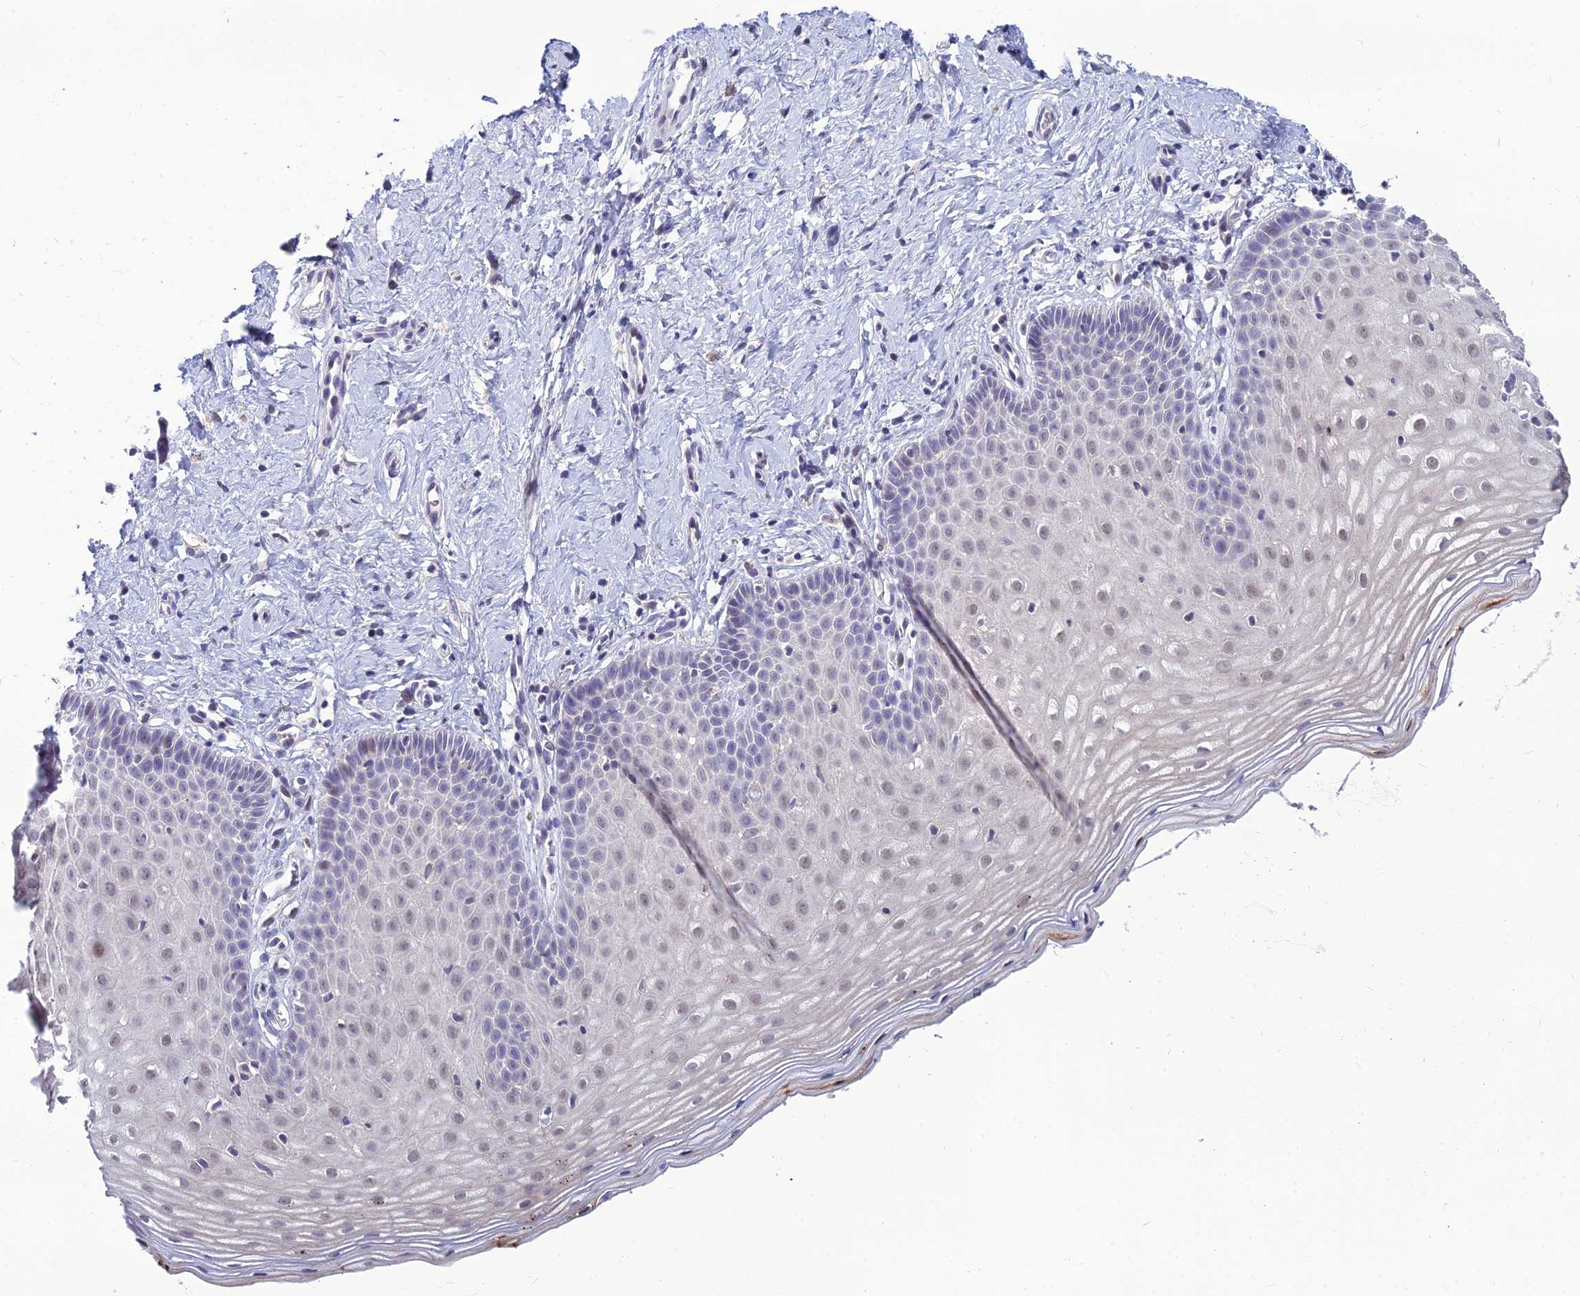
{"staining": {"intensity": "weak", "quantity": "25%-75%", "location": "nuclear"}, "tissue": "cervix", "cell_type": "Squamous epithelial cells", "image_type": "normal", "snomed": [{"axis": "morphology", "description": "Normal tissue, NOS"}, {"axis": "topography", "description": "Cervix"}], "caption": "Immunohistochemistry micrograph of benign cervix stained for a protein (brown), which reveals low levels of weak nuclear staining in about 25%-75% of squamous epithelial cells.", "gene": "GOLGA6A", "patient": {"sex": "female", "age": 36}}